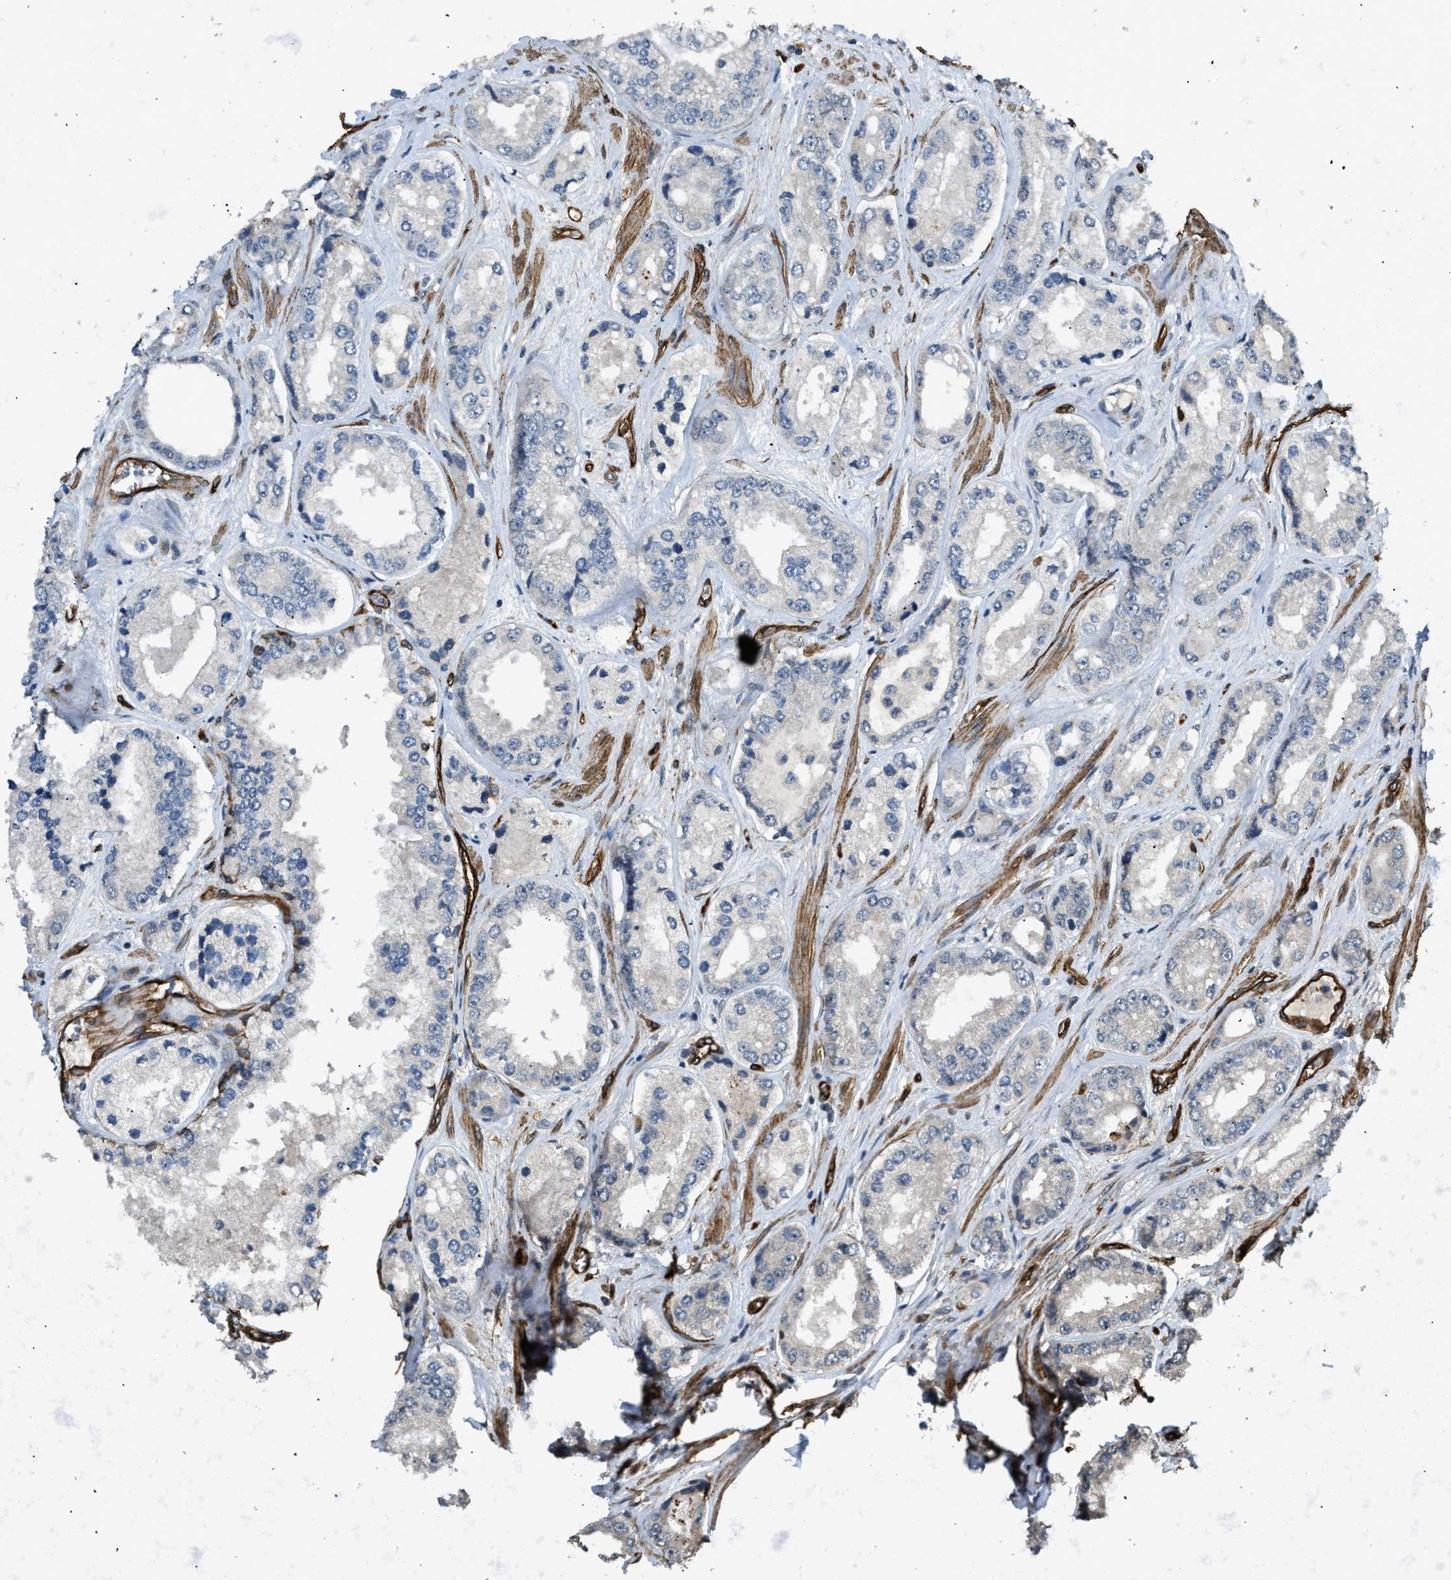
{"staining": {"intensity": "negative", "quantity": "none", "location": "none"}, "tissue": "prostate cancer", "cell_type": "Tumor cells", "image_type": "cancer", "snomed": [{"axis": "morphology", "description": "Adenocarcinoma, High grade"}, {"axis": "topography", "description": "Prostate"}], "caption": "A photomicrograph of prostate cancer stained for a protein exhibits no brown staining in tumor cells.", "gene": "NMB", "patient": {"sex": "male", "age": 61}}